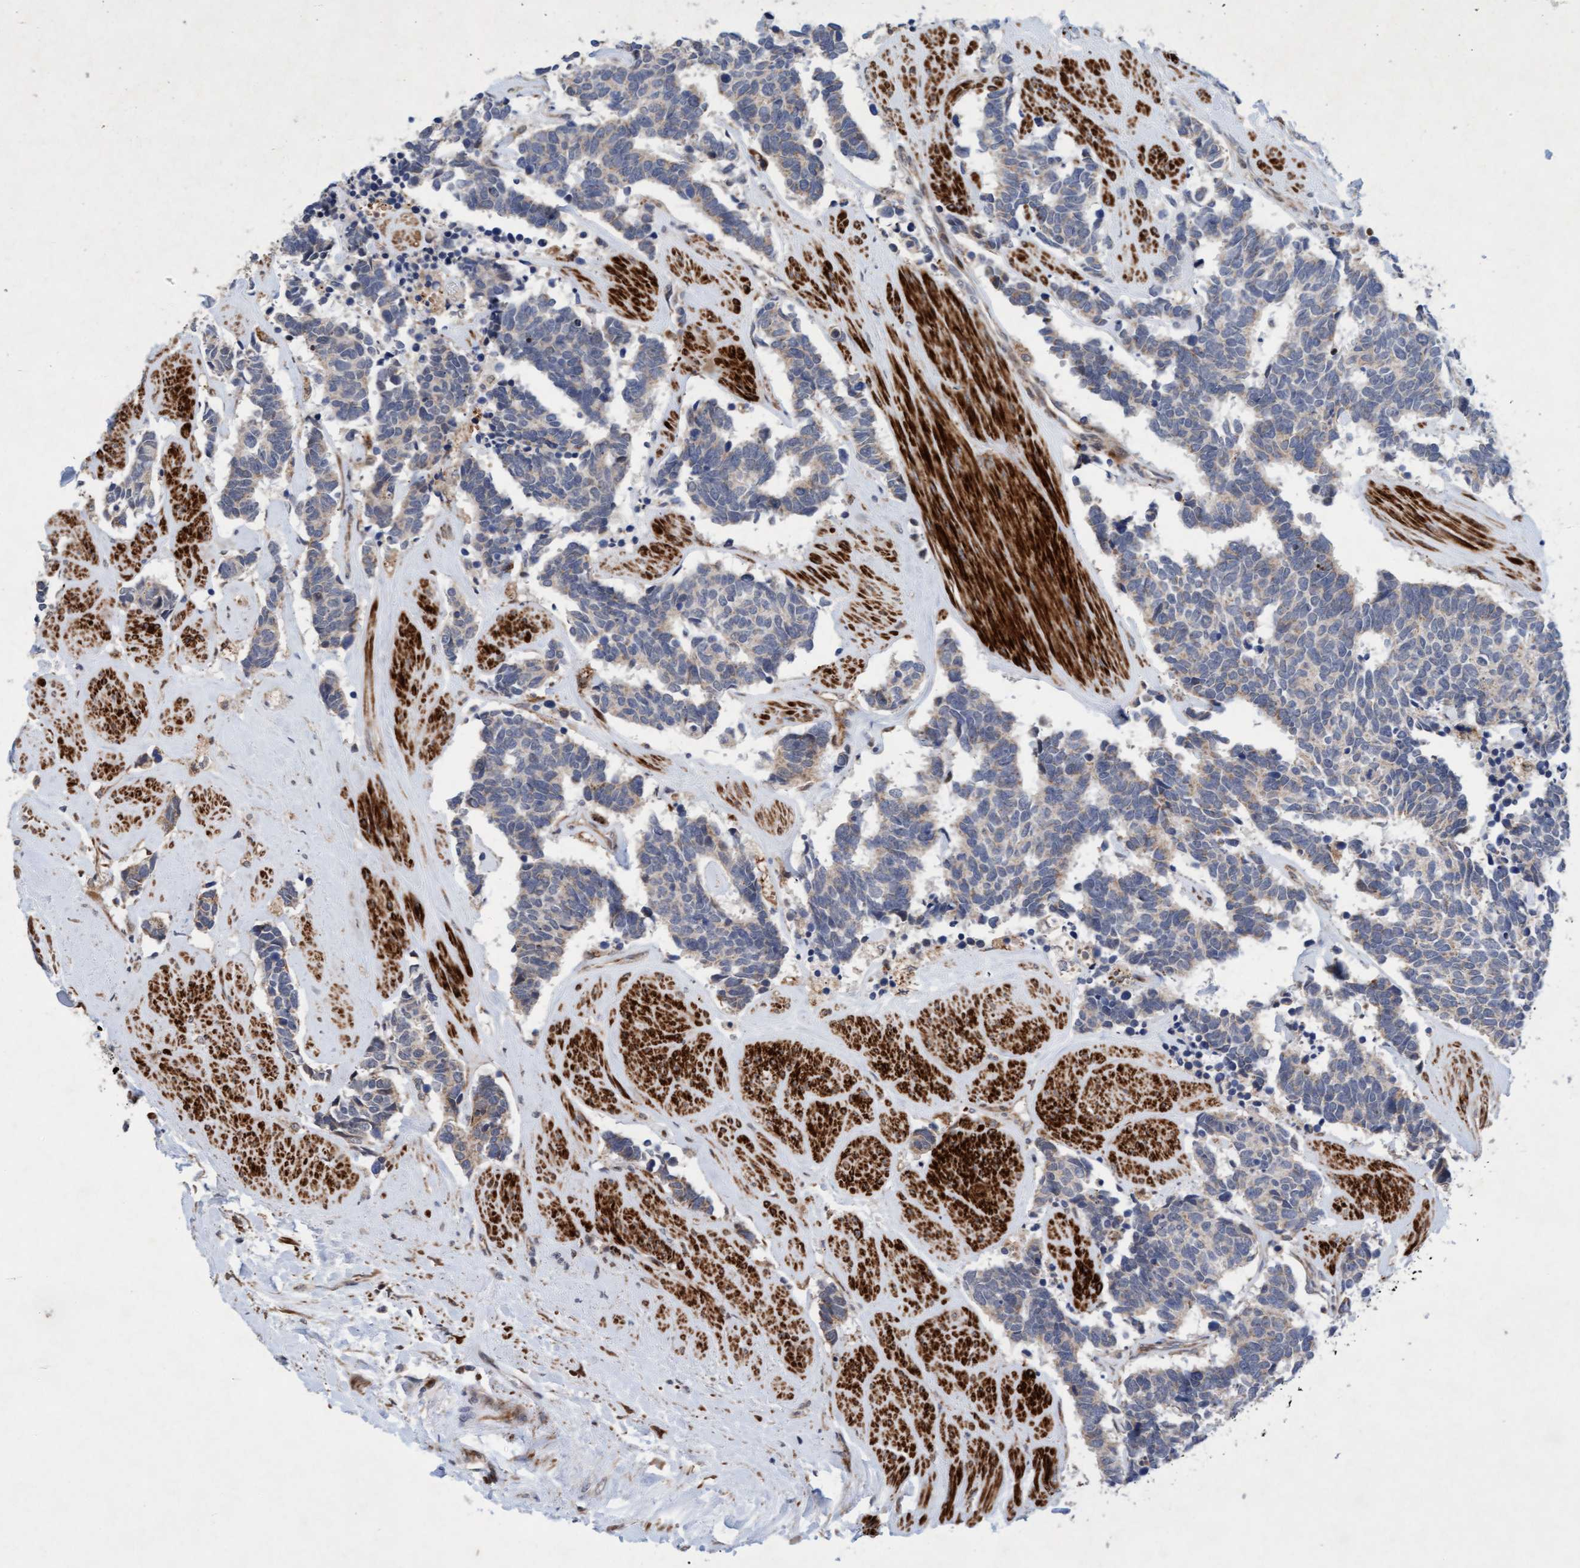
{"staining": {"intensity": "weak", "quantity": "<25%", "location": "cytoplasmic/membranous"}, "tissue": "carcinoid", "cell_type": "Tumor cells", "image_type": "cancer", "snomed": [{"axis": "morphology", "description": "Carcinoma, NOS"}, {"axis": "morphology", "description": "Carcinoid, malignant, NOS"}, {"axis": "topography", "description": "Urinary bladder"}], "caption": "This photomicrograph is of carcinoid stained with immunohistochemistry to label a protein in brown with the nuclei are counter-stained blue. There is no expression in tumor cells. The staining is performed using DAB (3,3'-diaminobenzidine) brown chromogen with nuclei counter-stained in using hematoxylin.", "gene": "TMEM70", "patient": {"sex": "male", "age": 57}}